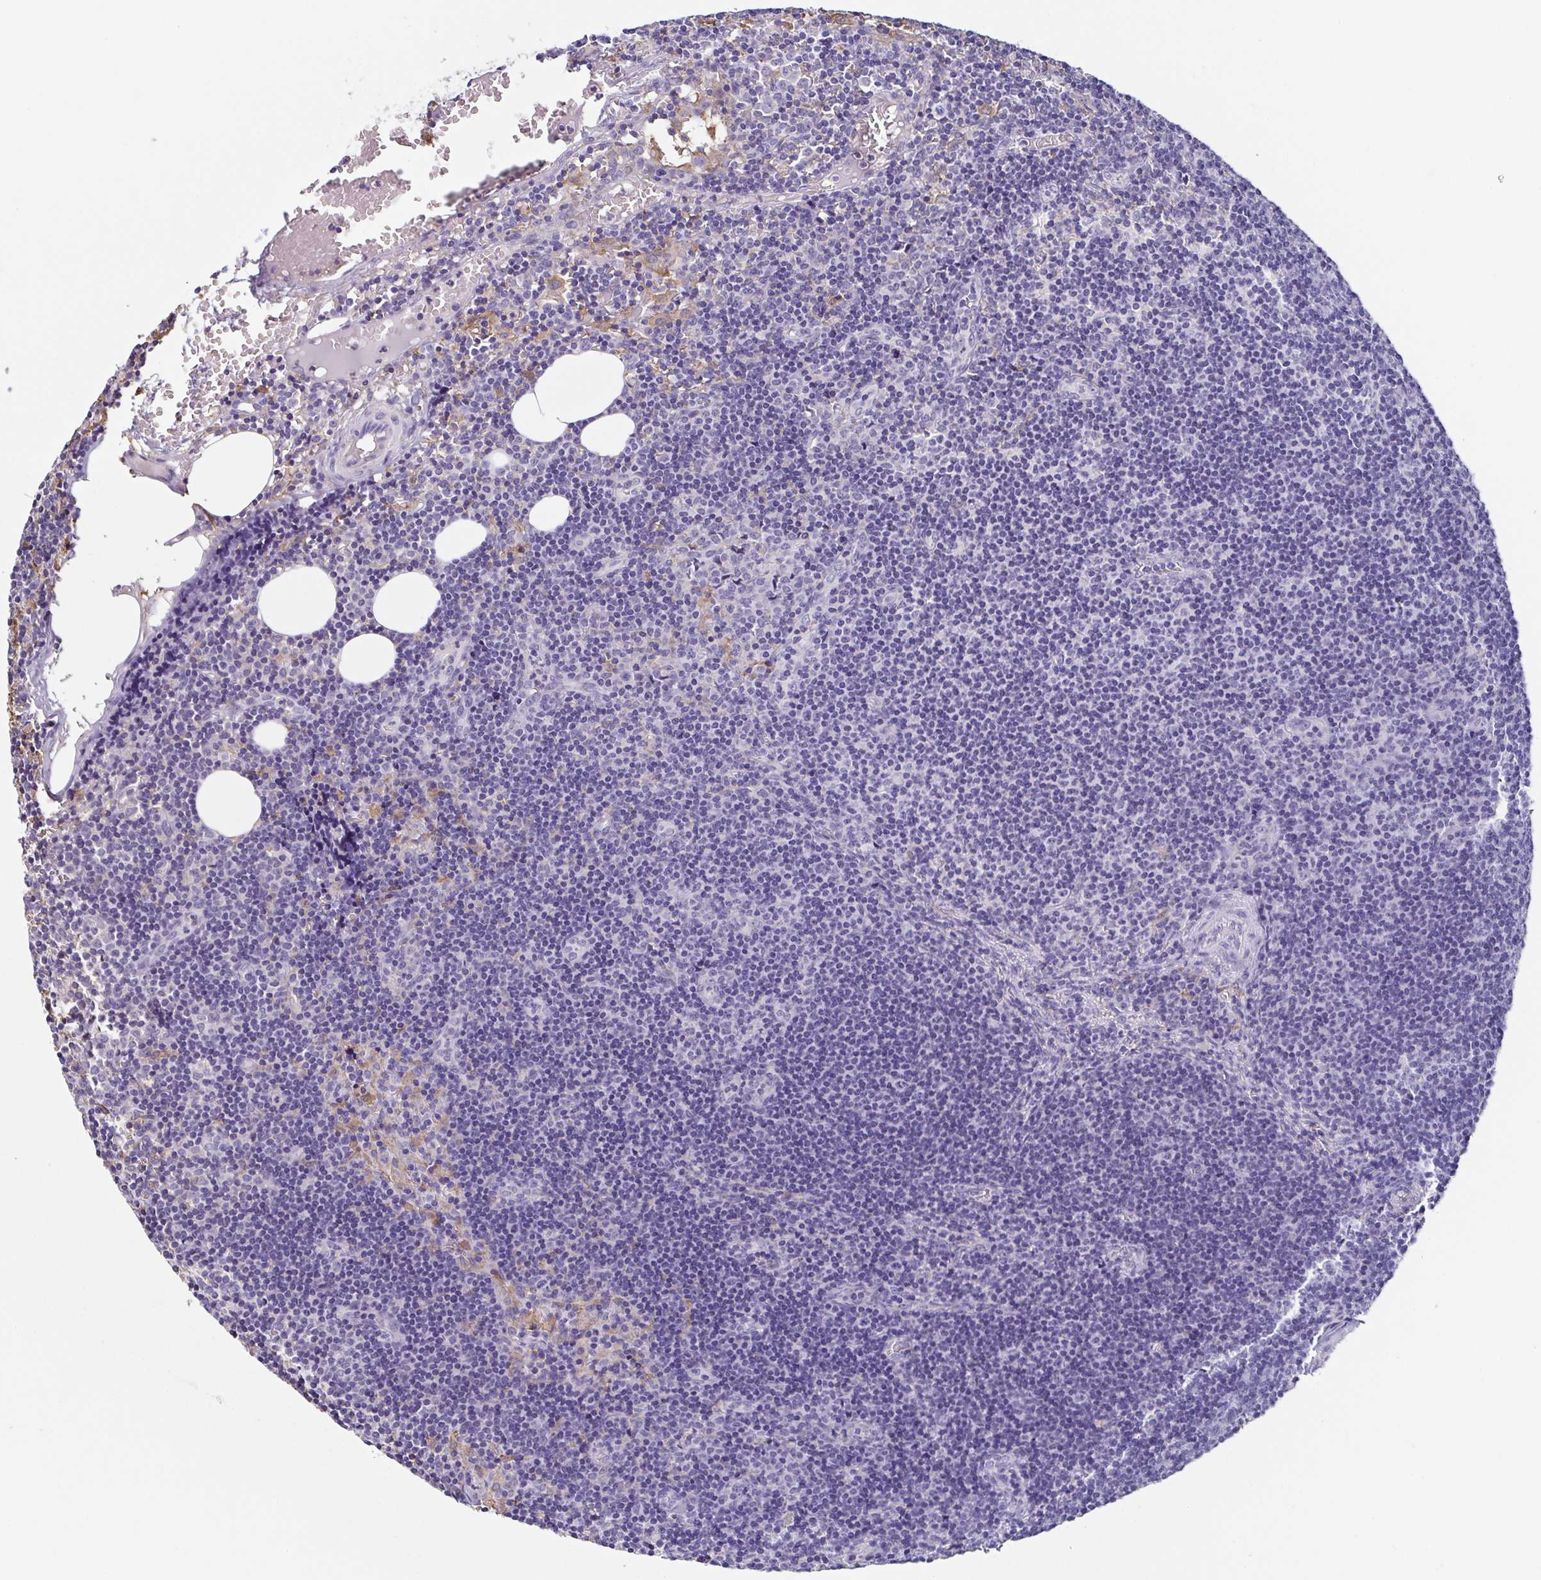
{"staining": {"intensity": "negative", "quantity": "none", "location": "none"}, "tissue": "lymph node", "cell_type": "Germinal center cells", "image_type": "normal", "snomed": [{"axis": "morphology", "description": "Normal tissue, NOS"}, {"axis": "topography", "description": "Lymph node"}], "caption": "High magnification brightfield microscopy of normal lymph node stained with DAB (3,3'-diaminobenzidine) (brown) and counterstained with hematoxylin (blue): germinal center cells show no significant staining. (Brightfield microscopy of DAB immunohistochemistry (IHC) at high magnification).", "gene": "ANXA10", "patient": {"sex": "female", "age": 41}}